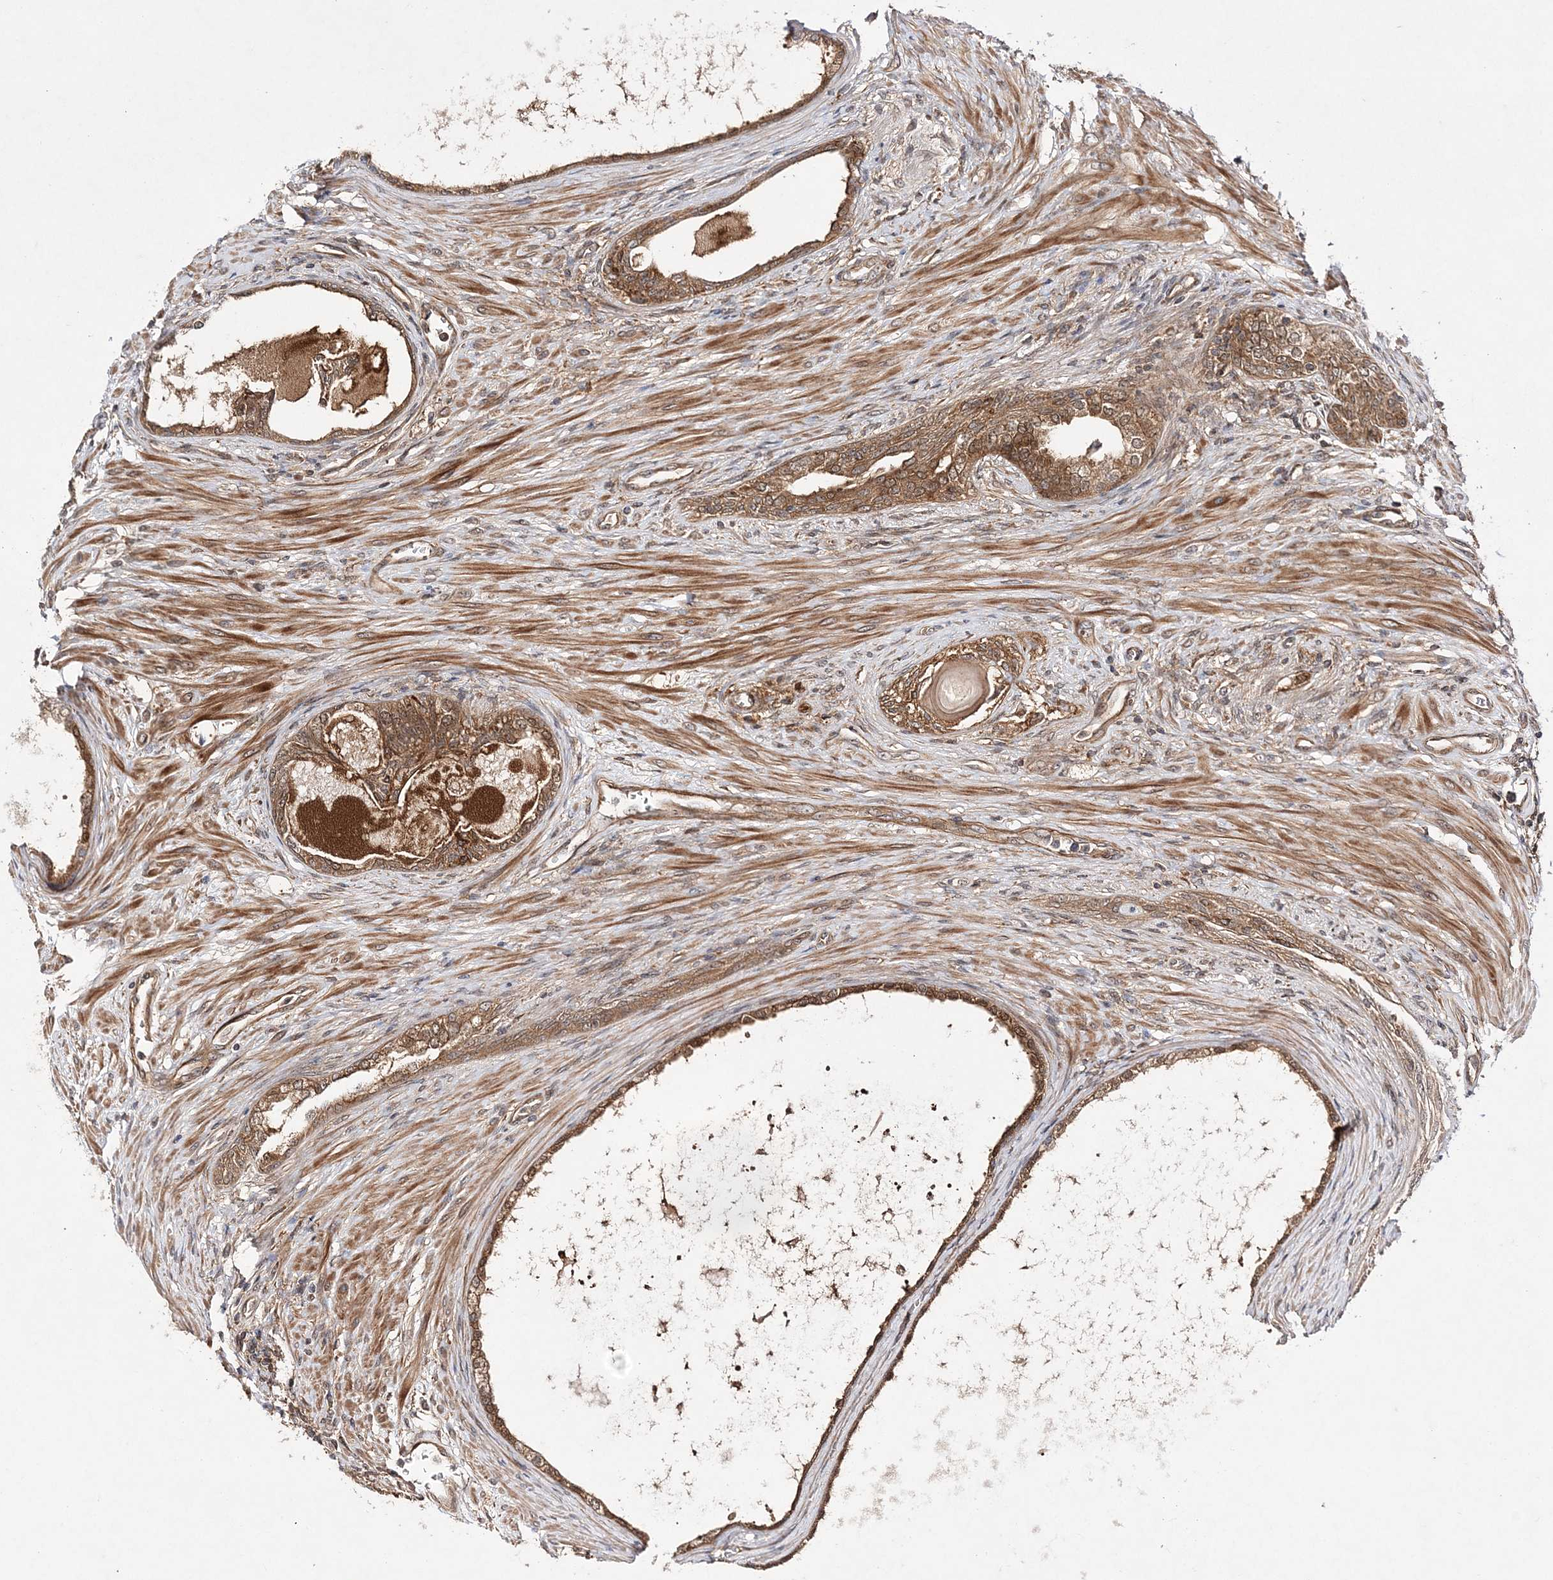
{"staining": {"intensity": "moderate", "quantity": ">75%", "location": "cytoplasmic/membranous,nuclear"}, "tissue": "prostate cancer", "cell_type": "Tumor cells", "image_type": "cancer", "snomed": [{"axis": "morphology", "description": "Normal tissue, NOS"}, {"axis": "morphology", "description": "Adenocarcinoma, Low grade"}, {"axis": "topography", "description": "Prostate"}, {"axis": "topography", "description": "Peripheral nerve tissue"}], "caption": "Moderate cytoplasmic/membranous and nuclear positivity is seen in about >75% of tumor cells in prostate adenocarcinoma (low-grade).", "gene": "TMEM9B", "patient": {"sex": "male", "age": 71}}